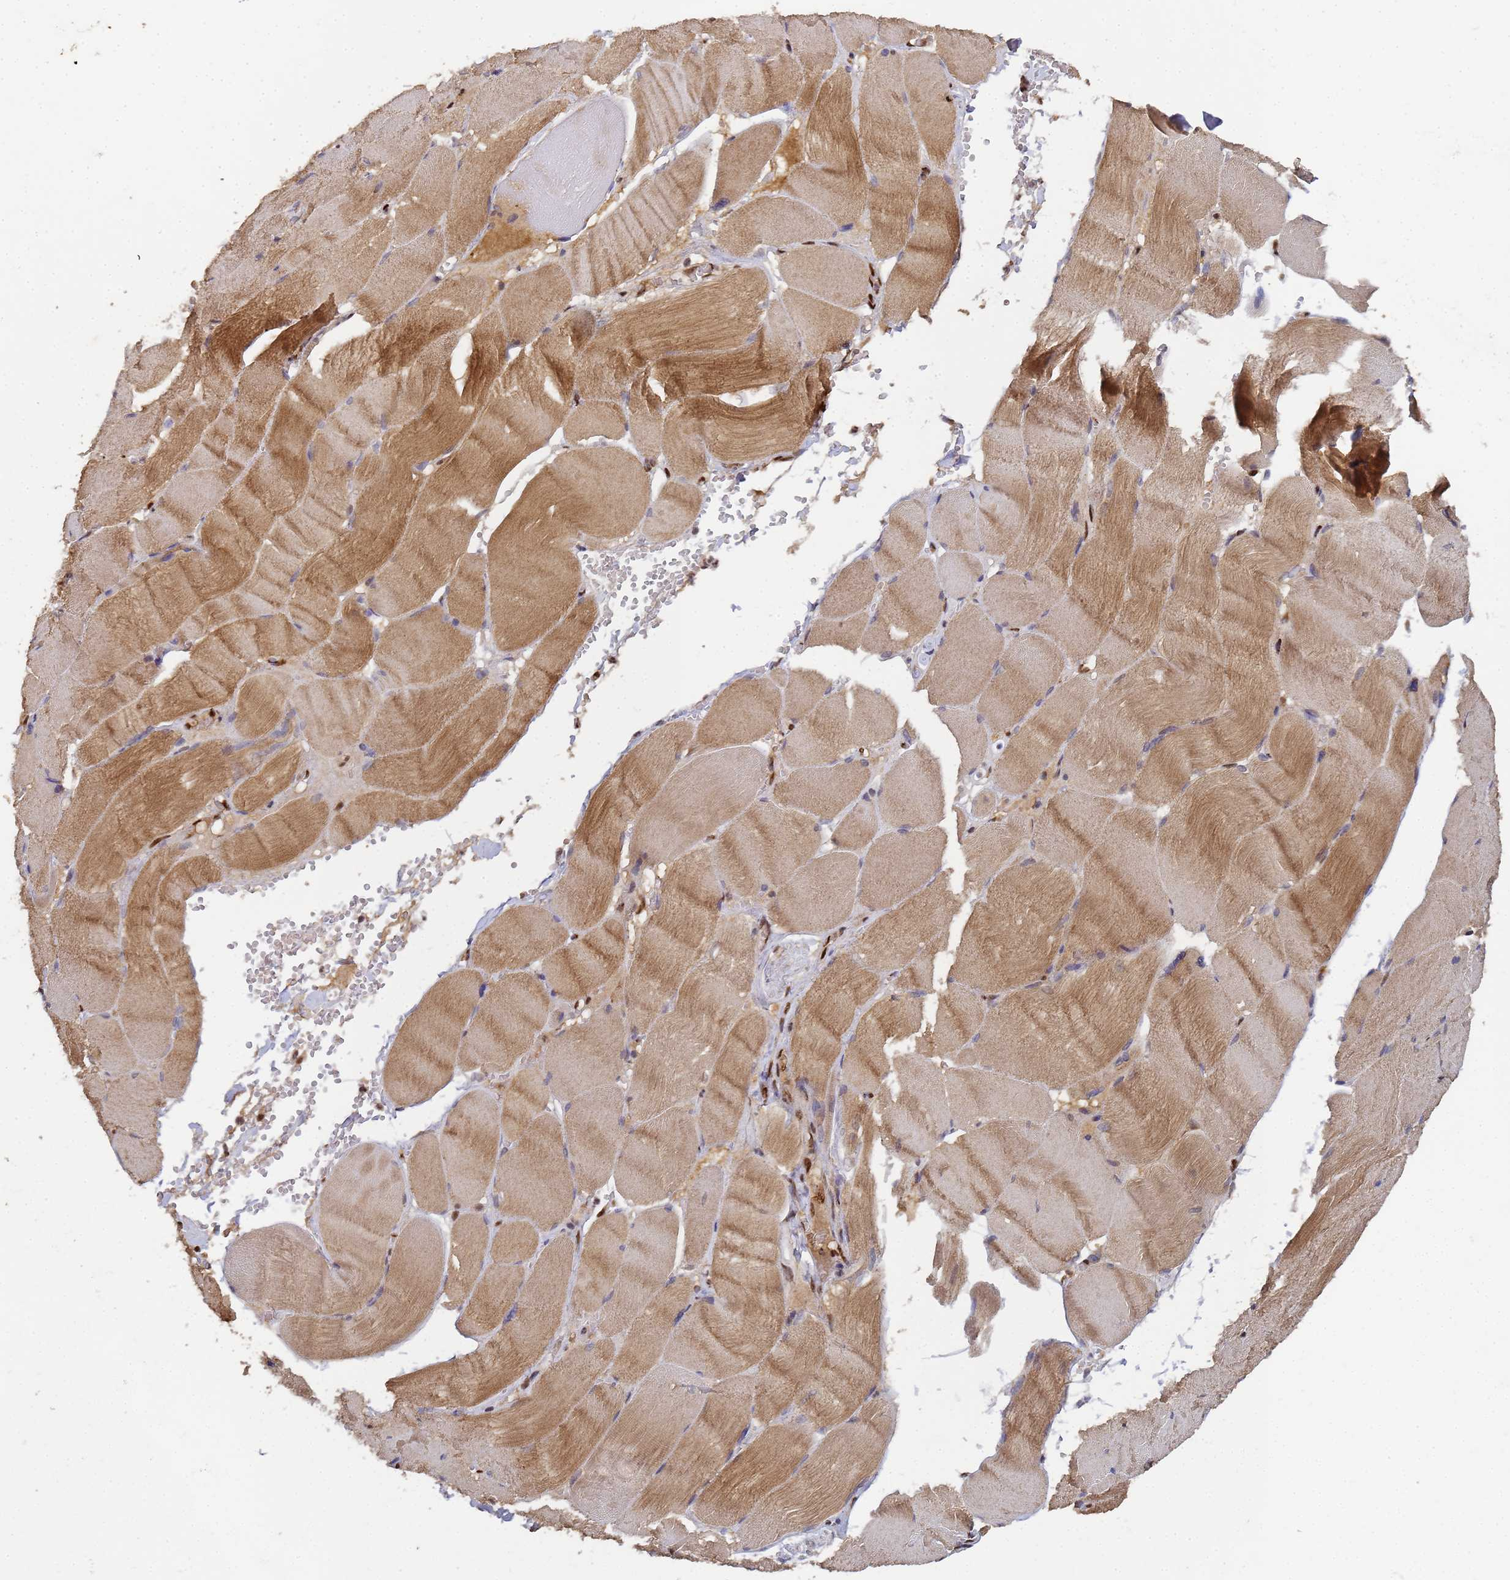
{"staining": {"intensity": "weak", "quantity": ">75%", "location": "cytoplasmic/membranous"}, "tissue": "adipose tissue", "cell_type": "Adipocytes", "image_type": "normal", "snomed": [{"axis": "morphology", "description": "Normal tissue, NOS"}, {"axis": "topography", "description": "Skeletal muscle"}, {"axis": "topography", "description": "Peripheral nerve tissue"}], "caption": "Adipose tissue stained for a protein (brown) demonstrates weak cytoplasmic/membranous positive expression in about >75% of adipocytes.", "gene": "SECISBP2", "patient": {"sex": "female", "age": 55}}